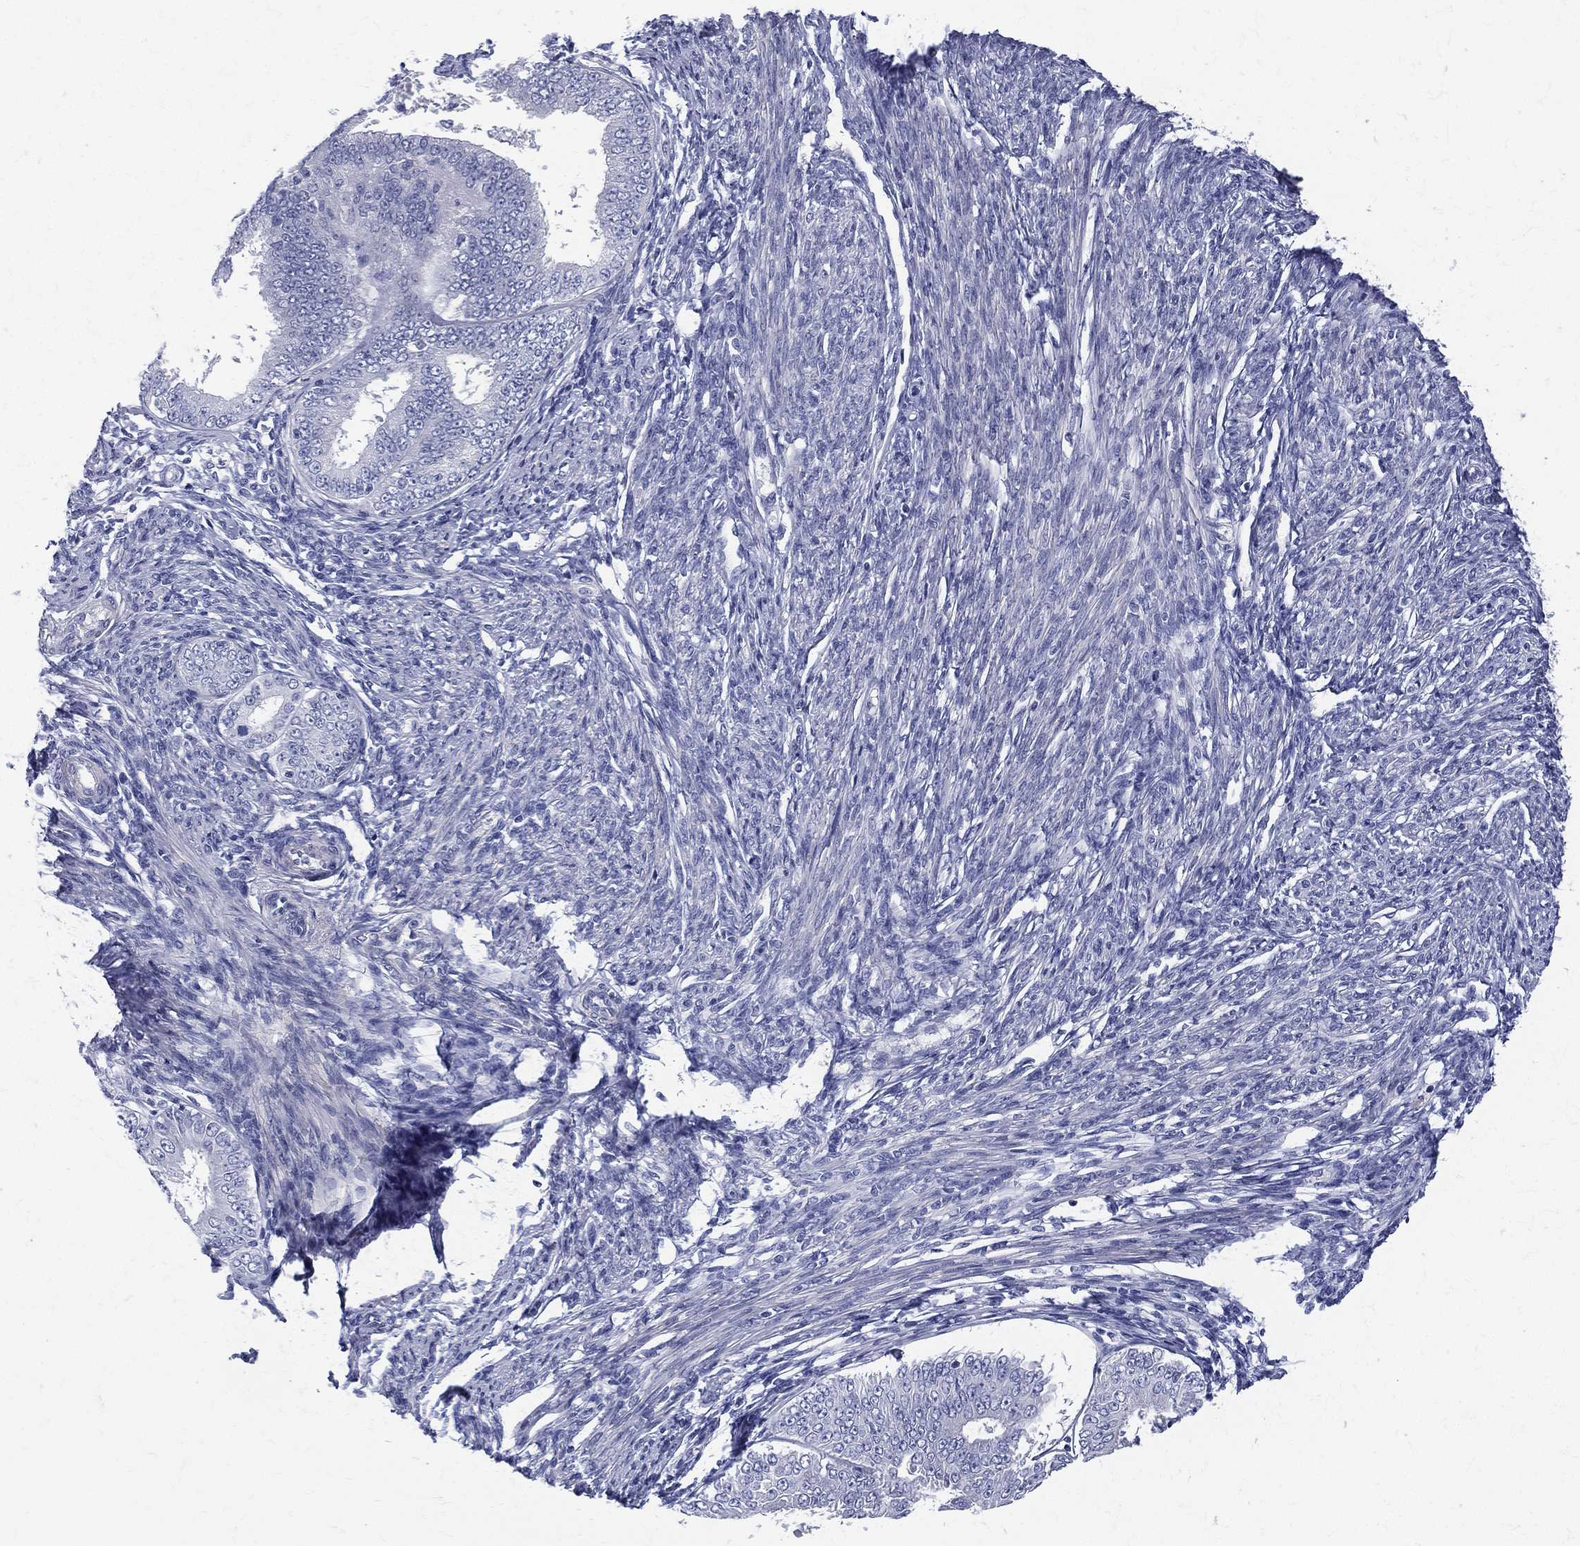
{"staining": {"intensity": "negative", "quantity": "none", "location": "none"}, "tissue": "endometrial cancer", "cell_type": "Tumor cells", "image_type": "cancer", "snomed": [{"axis": "morphology", "description": "Adenocarcinoma, NOS"}, {"axis": "topography", "description": "Endometrium"}], "caption": "An immunohistochemistry (IHC) histopathology image of adenocarcinoma (endometrial) is shown. There is no staining in tumor cells of adenocarcinoma (endometrial).", "gene": "ETNPPL", "patient": {"sex": "female", "age": 63}}